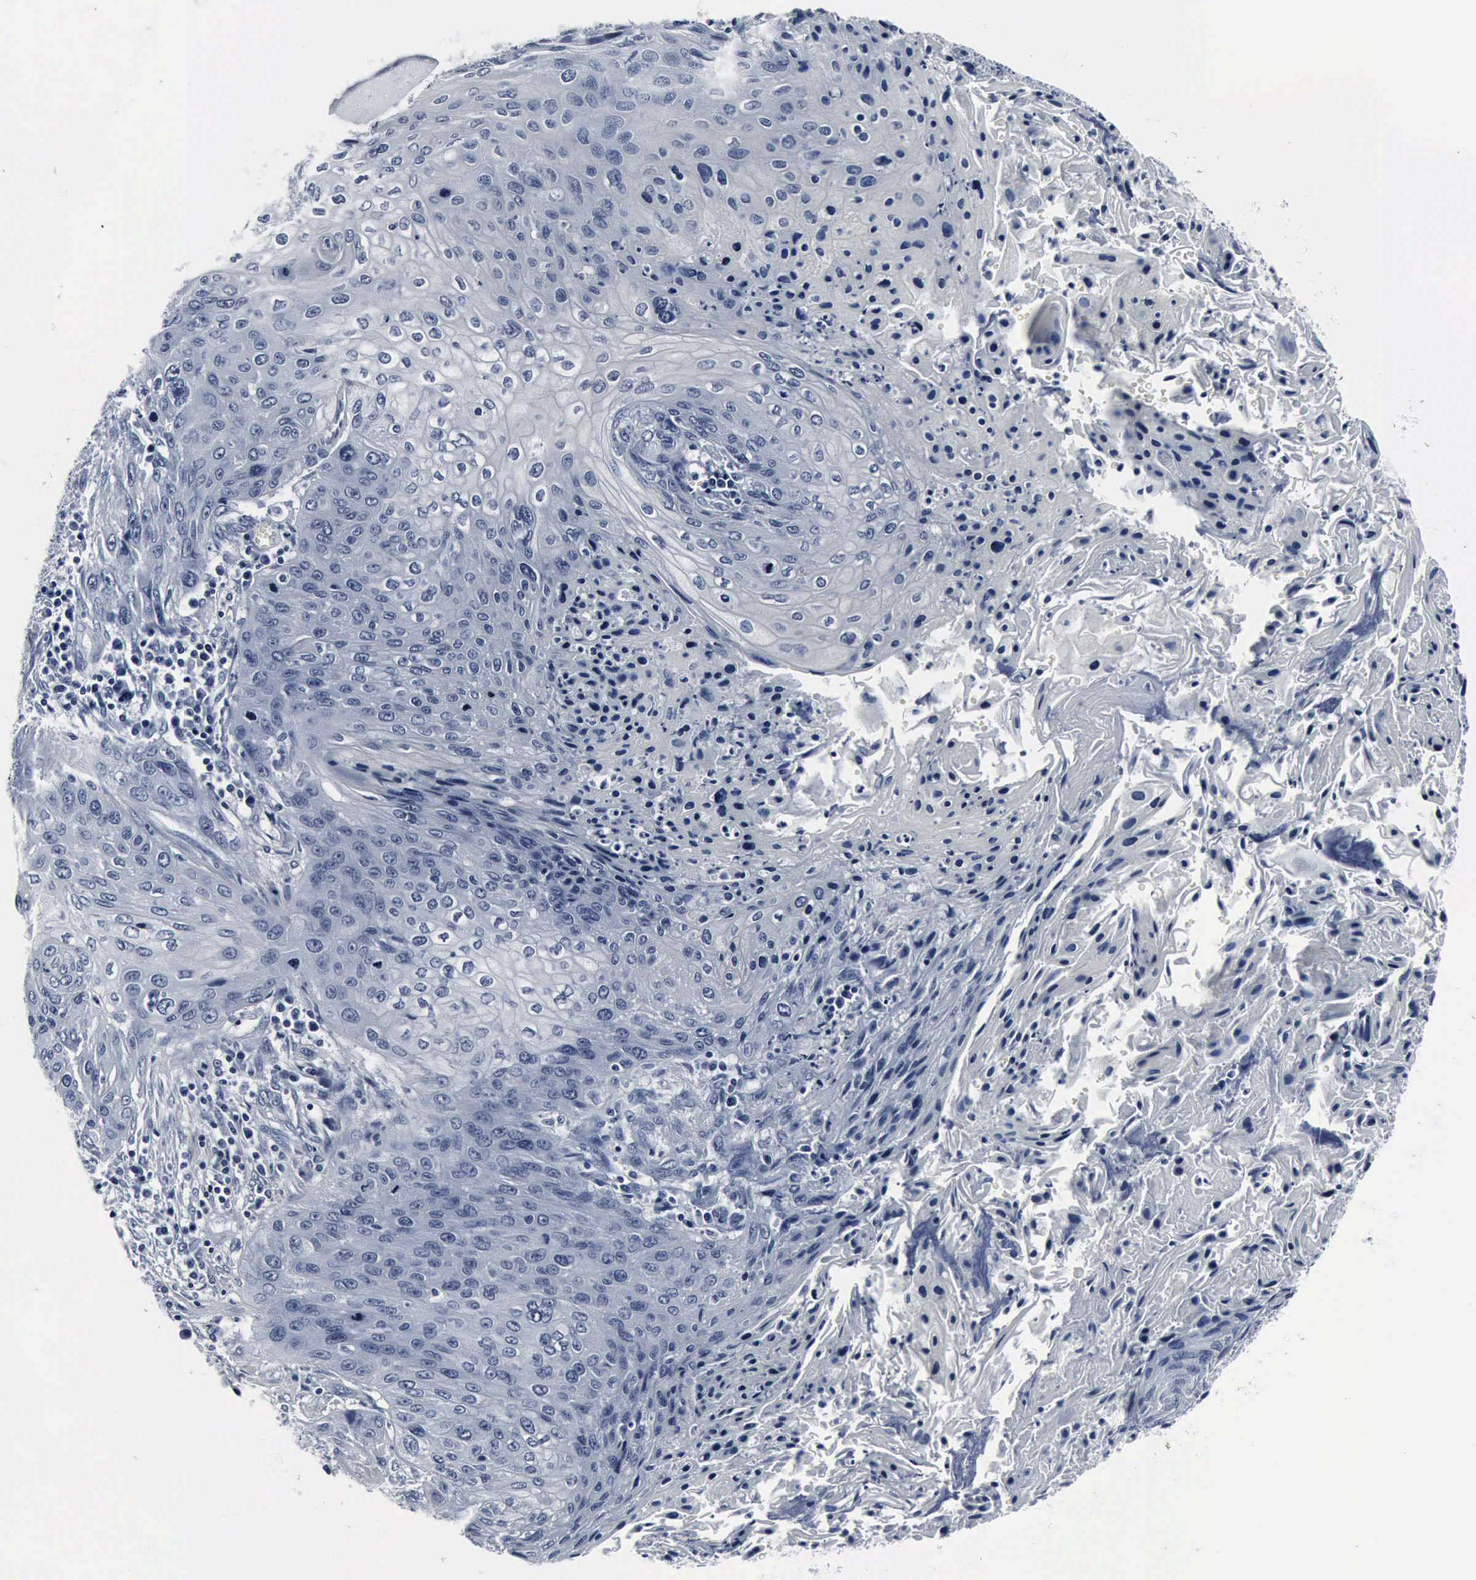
{"staining": {"intensity": "negative", "quantity": "none", "location": "none"}, "tissue": "cervical cancer", "cell_type": "Tumor cells", "image_type": "cancer", "snomed": [{"axis": "morphology", "description": "Squamous cell carcinoma, NOS"}, {"axis": "topography", "description": "Cervix"}], "caption": "High magnification brightfield microscopy of cervical squamous cell carcinoma stained with DAB (3,3'-diaminobenzidine) (brown) and counterstained with hematoxylin (blue): tumor cells show no significant expression.", "gene": "SNAP25", "patient": {"sex": "female", "age": 32}}